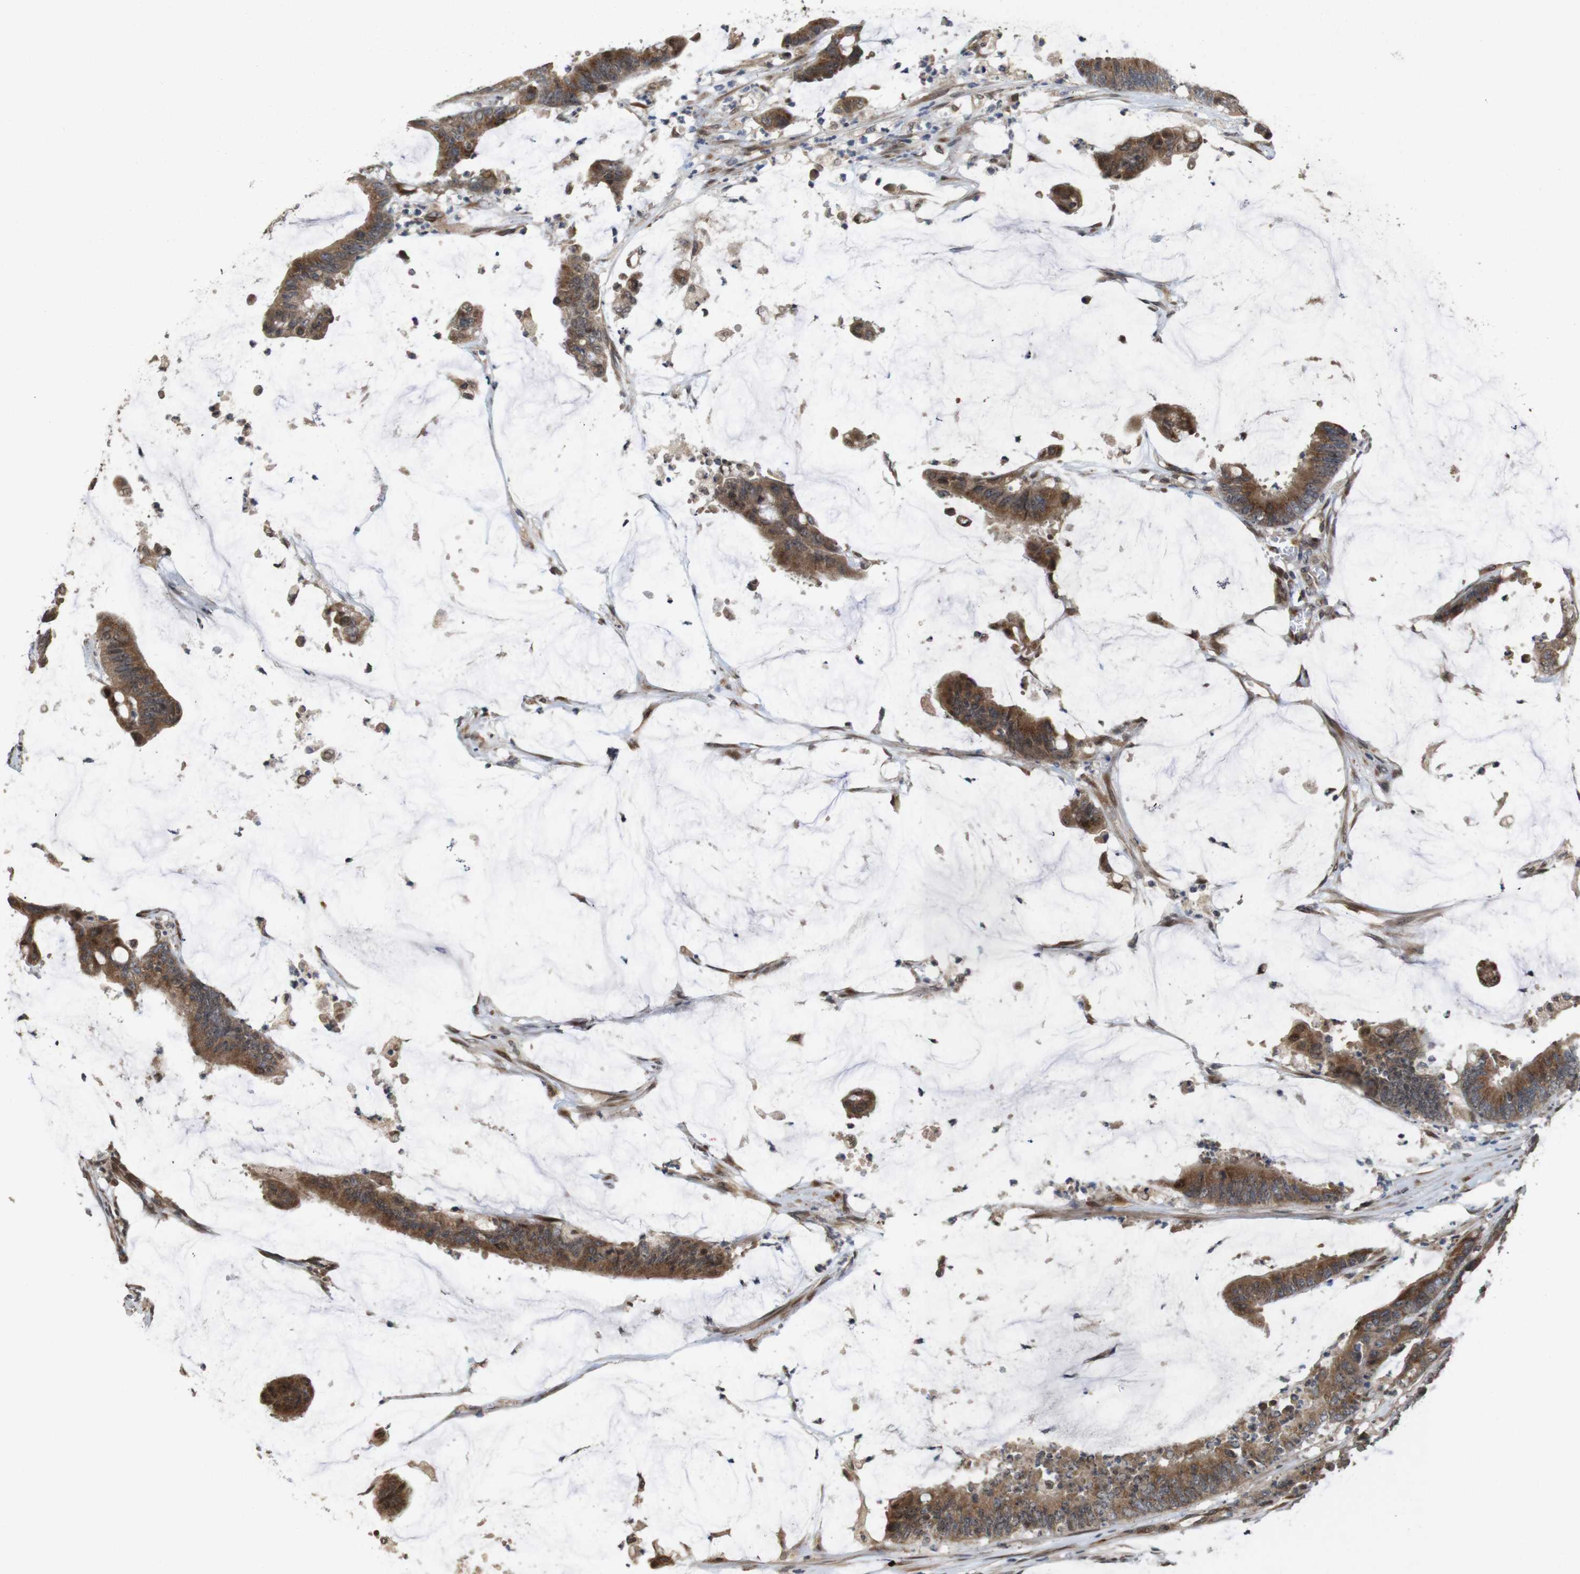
{"staining": {"intensity": "moderate", "quantity": ">75%", "location": "cytoplasmic/membranous"}, "tissue": "colorectal cancer", "cell_type": "Tumor cells", "image_type": "cancer", "snomed": [{"axis": "morphology", "description": "Adenocarcinoma, NOS"}, {"axis": "topography", "description": "Rectum"}], "caption": "There is medium levels of moderate cytoplasmic/membranous staining in tumor cells of adenocarcinoma (colorectal), as demonstrated by immunohistochemical staining (brown color).", "gene": "EFCAB14", "patient": {"sex": "female", "age": 66}}